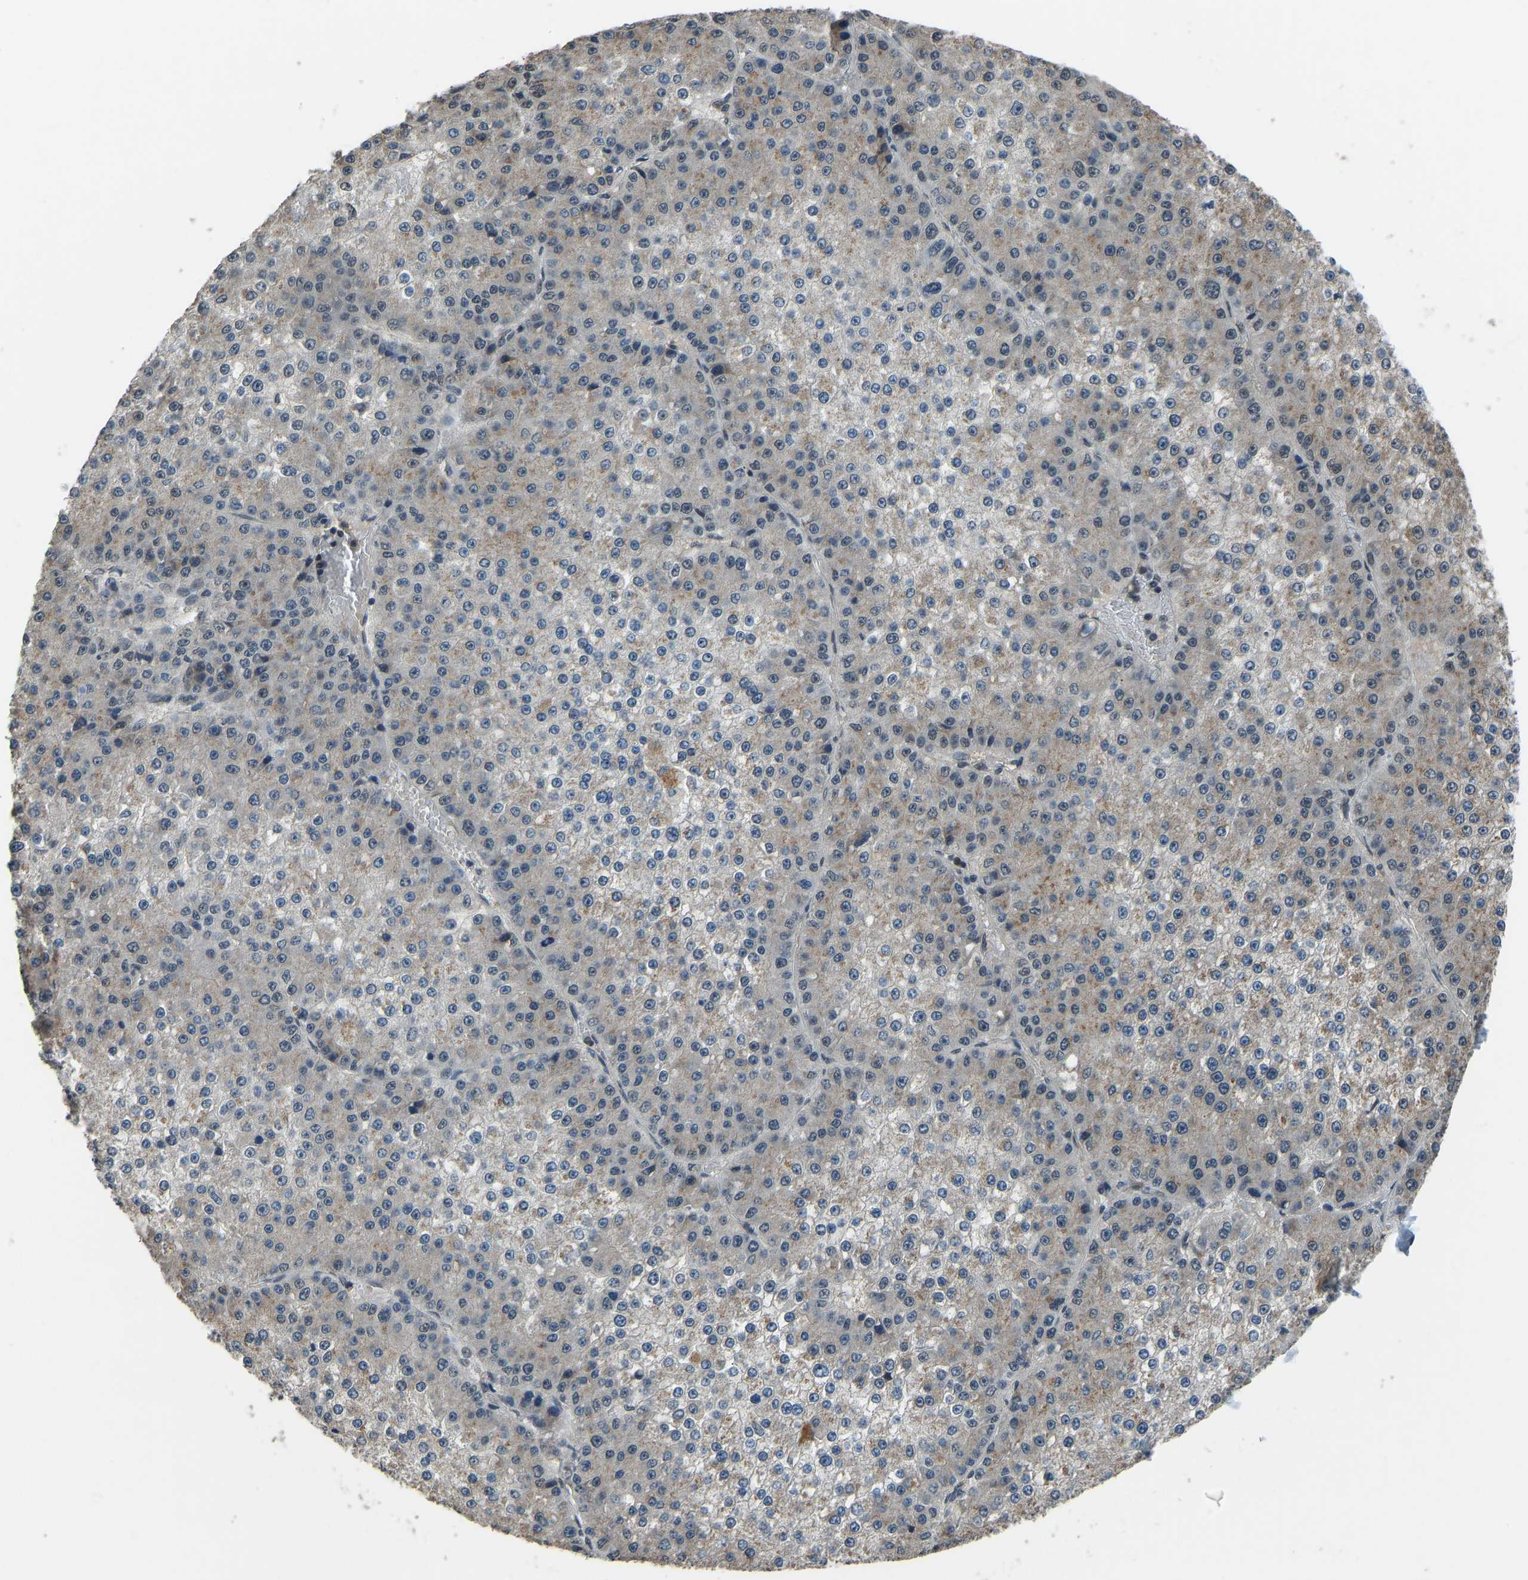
{"staining": {"intensity": "weak", "quantity": "<25%", "location": "cytoplasmic/membranous"}, "tissue": "liver cancer", "cell_type": "Tumor cells", "image_type": "cancer", "snomed": [{"axis": "morphology", "description": "Carcinoma, Hepatocellular, NOS"}, {"axis": "topography", "description": "Liver"}], "caption": "An immunohistochemistry (IHC) micrograph of hepatocellular carcinoma (liver) is shown. There is no staining in tumor cells of hepatocellular carcinoma (liver).", "gene": "TOX4", "patient": {"sex": "female", "age": 73}}